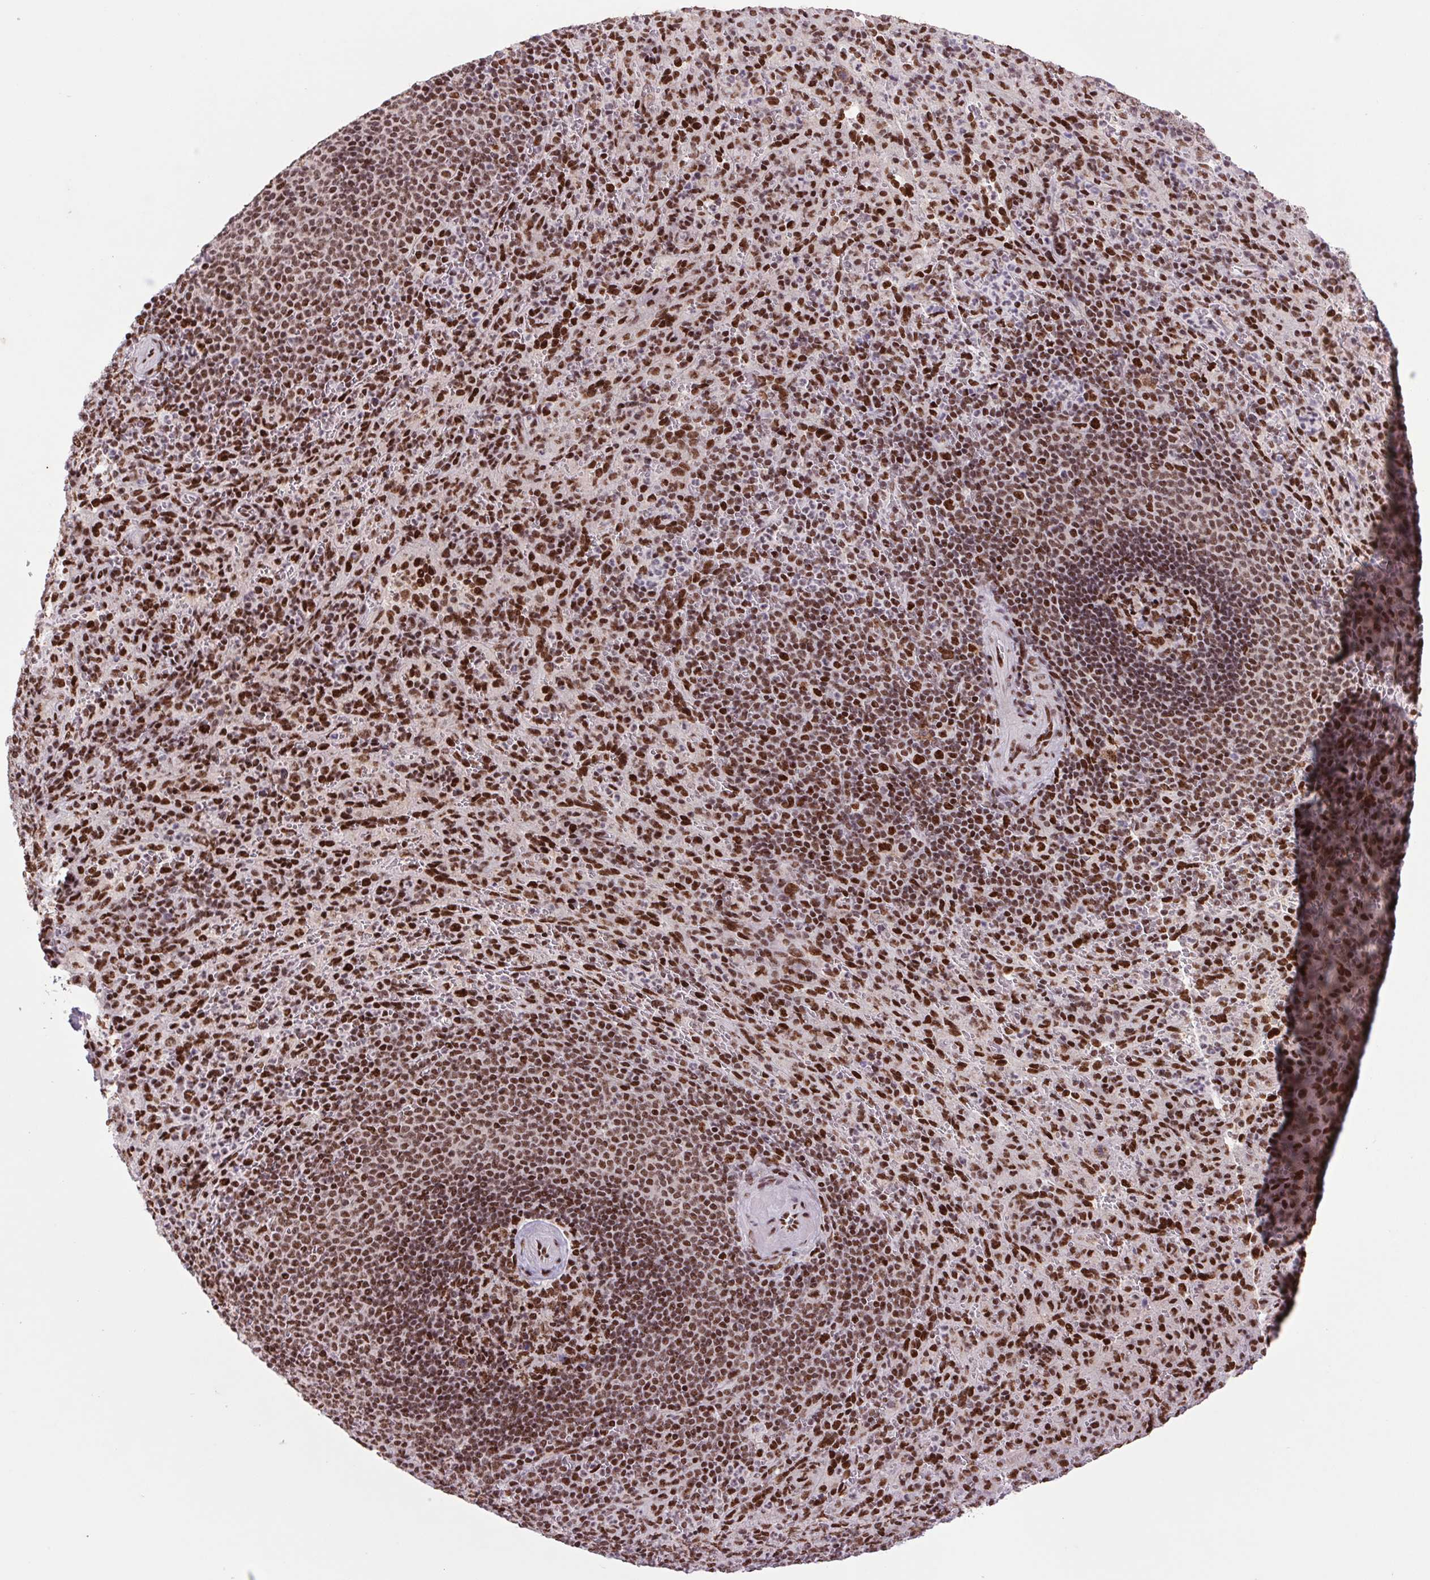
{"staining": {"intensity": "strong", "quantity": ">75%", "location": "nuclear"}, "tissue": "spleen", "cell_type": "Cells in red pulp", "image_type": "normal", "snomed": [{"axis": "morphology", "description": "Normal tissue, NOS"}, {"axis": "topography", "description": "Spleen"}], "caption": "Immunohistochemistry (IHC) of normal spleen exhibits high levels of strong nuclear positivity in about >75% of cells in red pulp.", "gene": "LDLRAD4", "patient": {"sex": "male", "age": 57}}